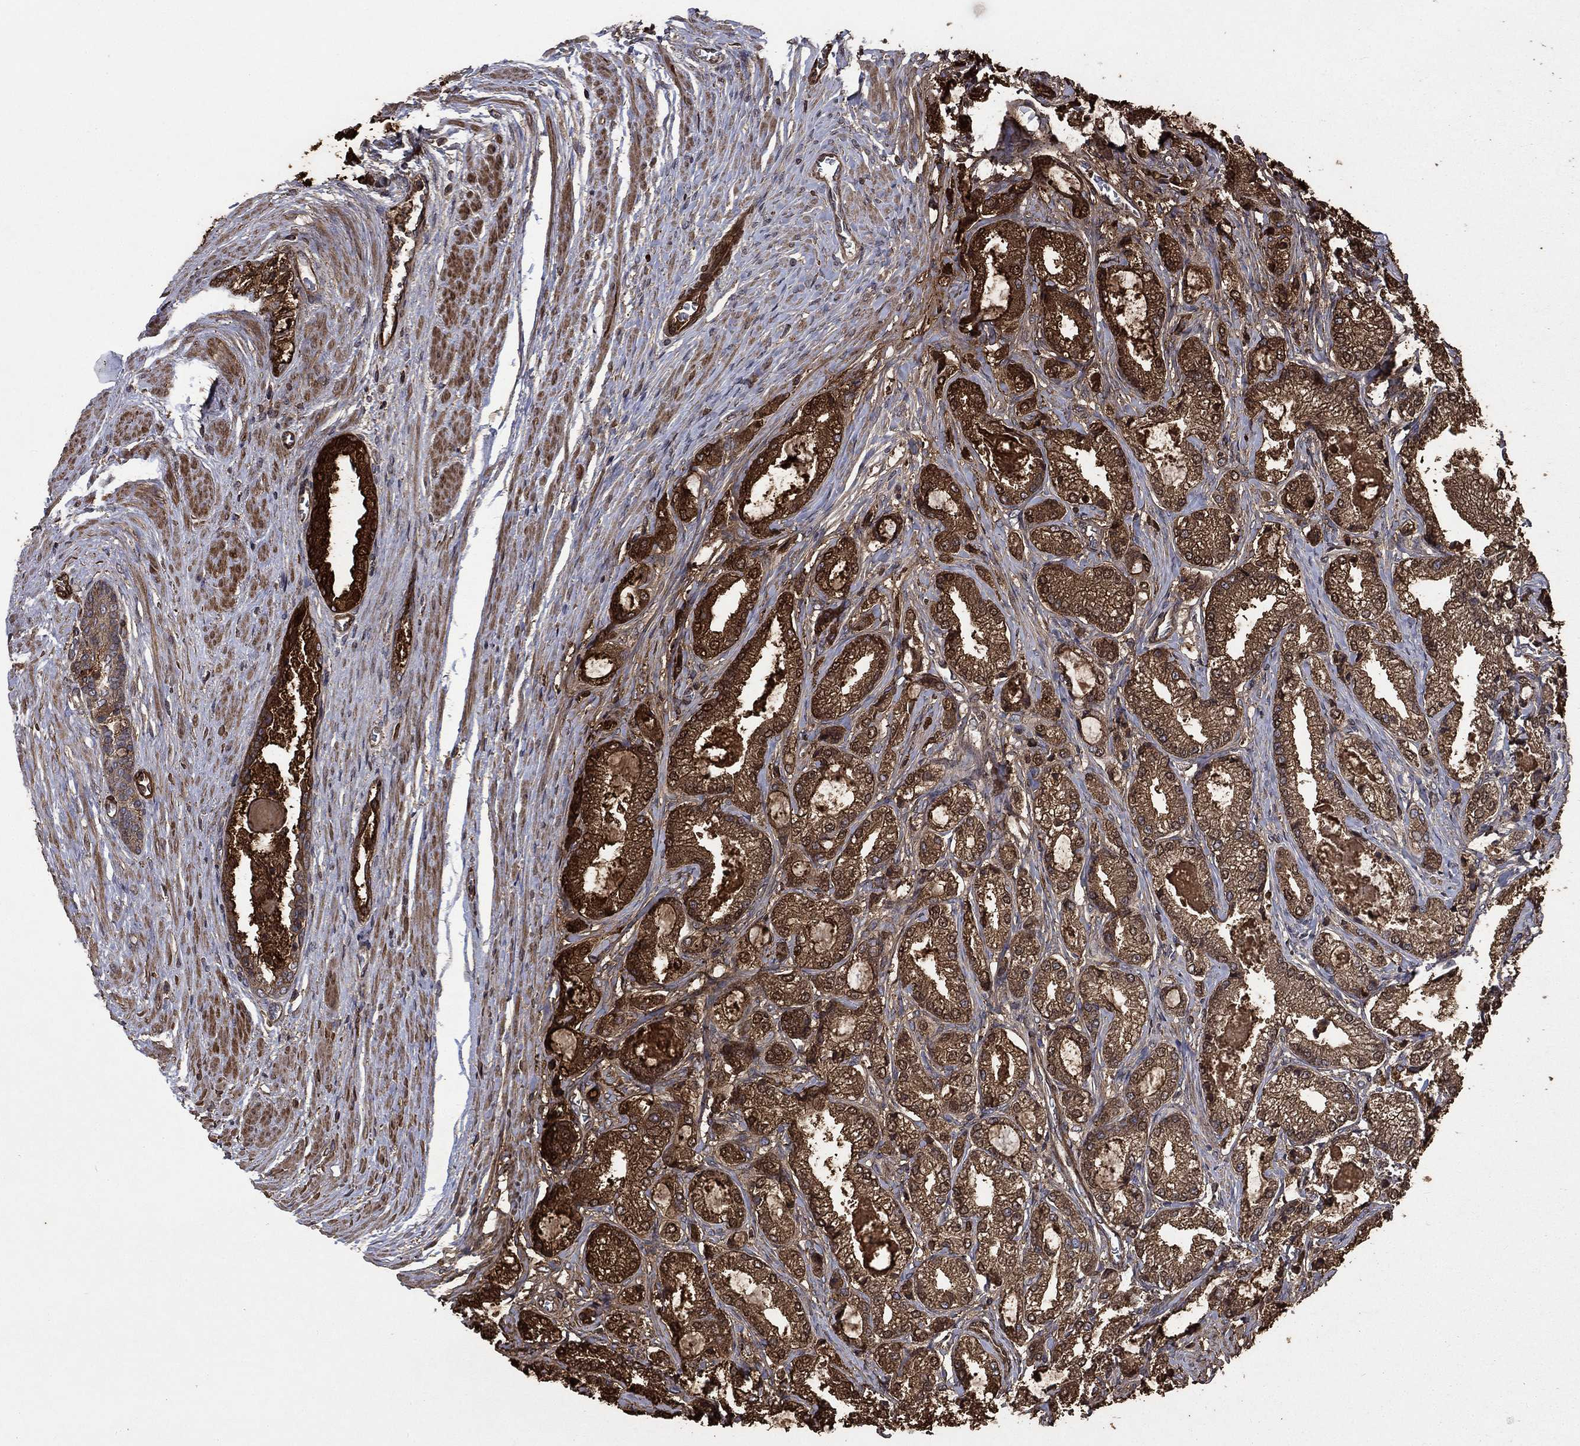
{"staining": {"intensity": "strong", "quantity": ">75%", "location": "cytoplasmic/membranous"}, "tissue": "prostate cancer", "cell_type": "Tumor cells", "image_type": "cancer", "snomed": [{"axis": "morphology", "description": "Adenocarcinoma, NOS"}, {"axis": "topography", "description": "Prostate and seminal vesicle, NOS"}, {"axis": "topography", "description": "Prostate"}], "caption": "The histopathology image shows staining of prostate adenocarcinoma, revealing strong cytoplasmic/membranous protein positivity (brown color) within tumor cells.", "gene": "PDE3A", "patient": {"sex": "male", "age": 62}}